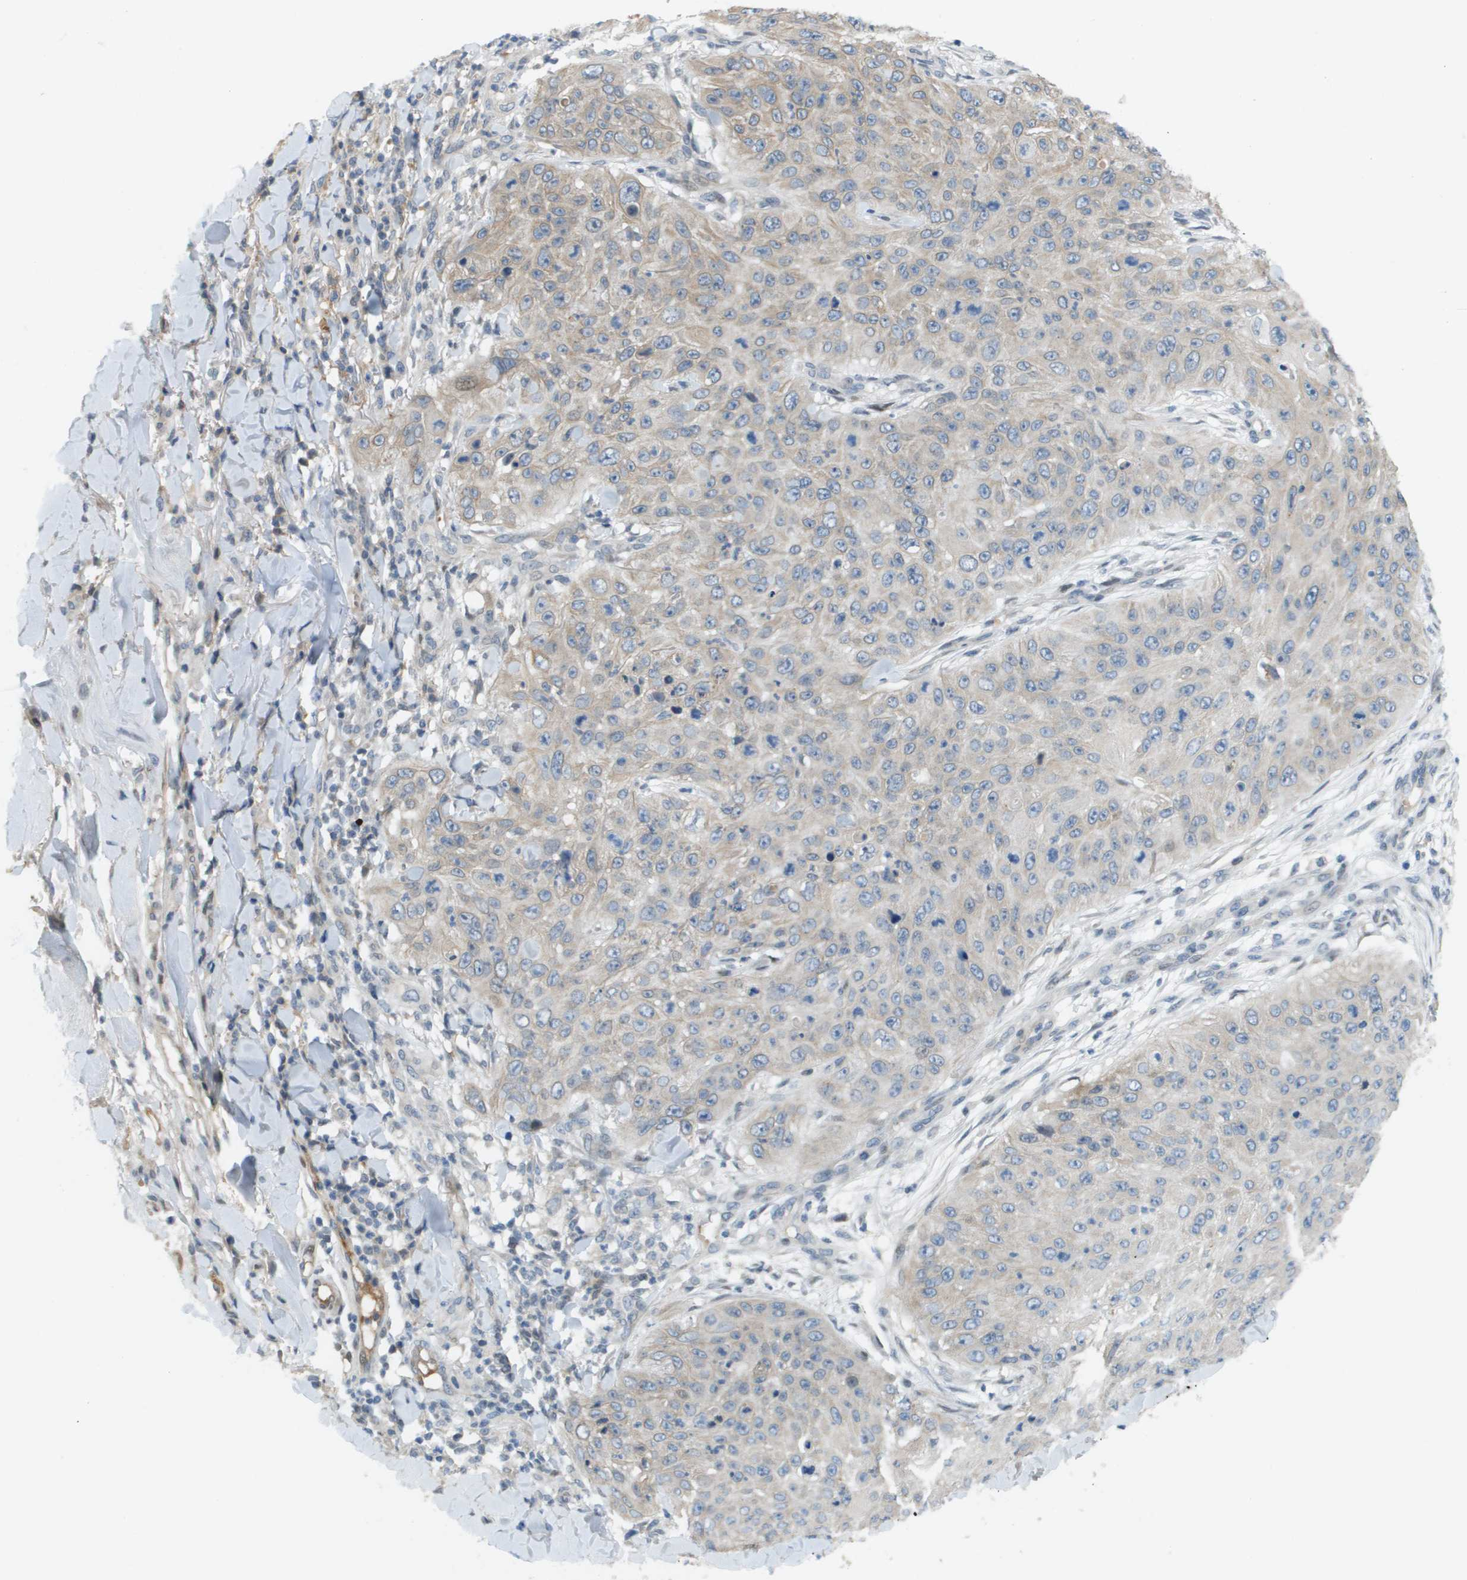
{"staining": {"intensity": "weak", "quantity": ">75%", "location": "cytoplasmic/membranous"}, "tissue": "skin cancer", "cell_type": "Tumor cells", "image_type": "cancer", "snomed": [{"axis": "morphology", "description": "Squamous cell carcinoma, NOS"}, {"axis": "topography", "description": "Skin"}], "caption": "A low amount of weak cytoplasmic/membranous expression is identified in about >75% of tumor cells in skin cancer tissue. (IHC, brightfield microscopy, high magnification).", "gene": "CACNB4", "patient": {"sex": "female", "age": 80}}